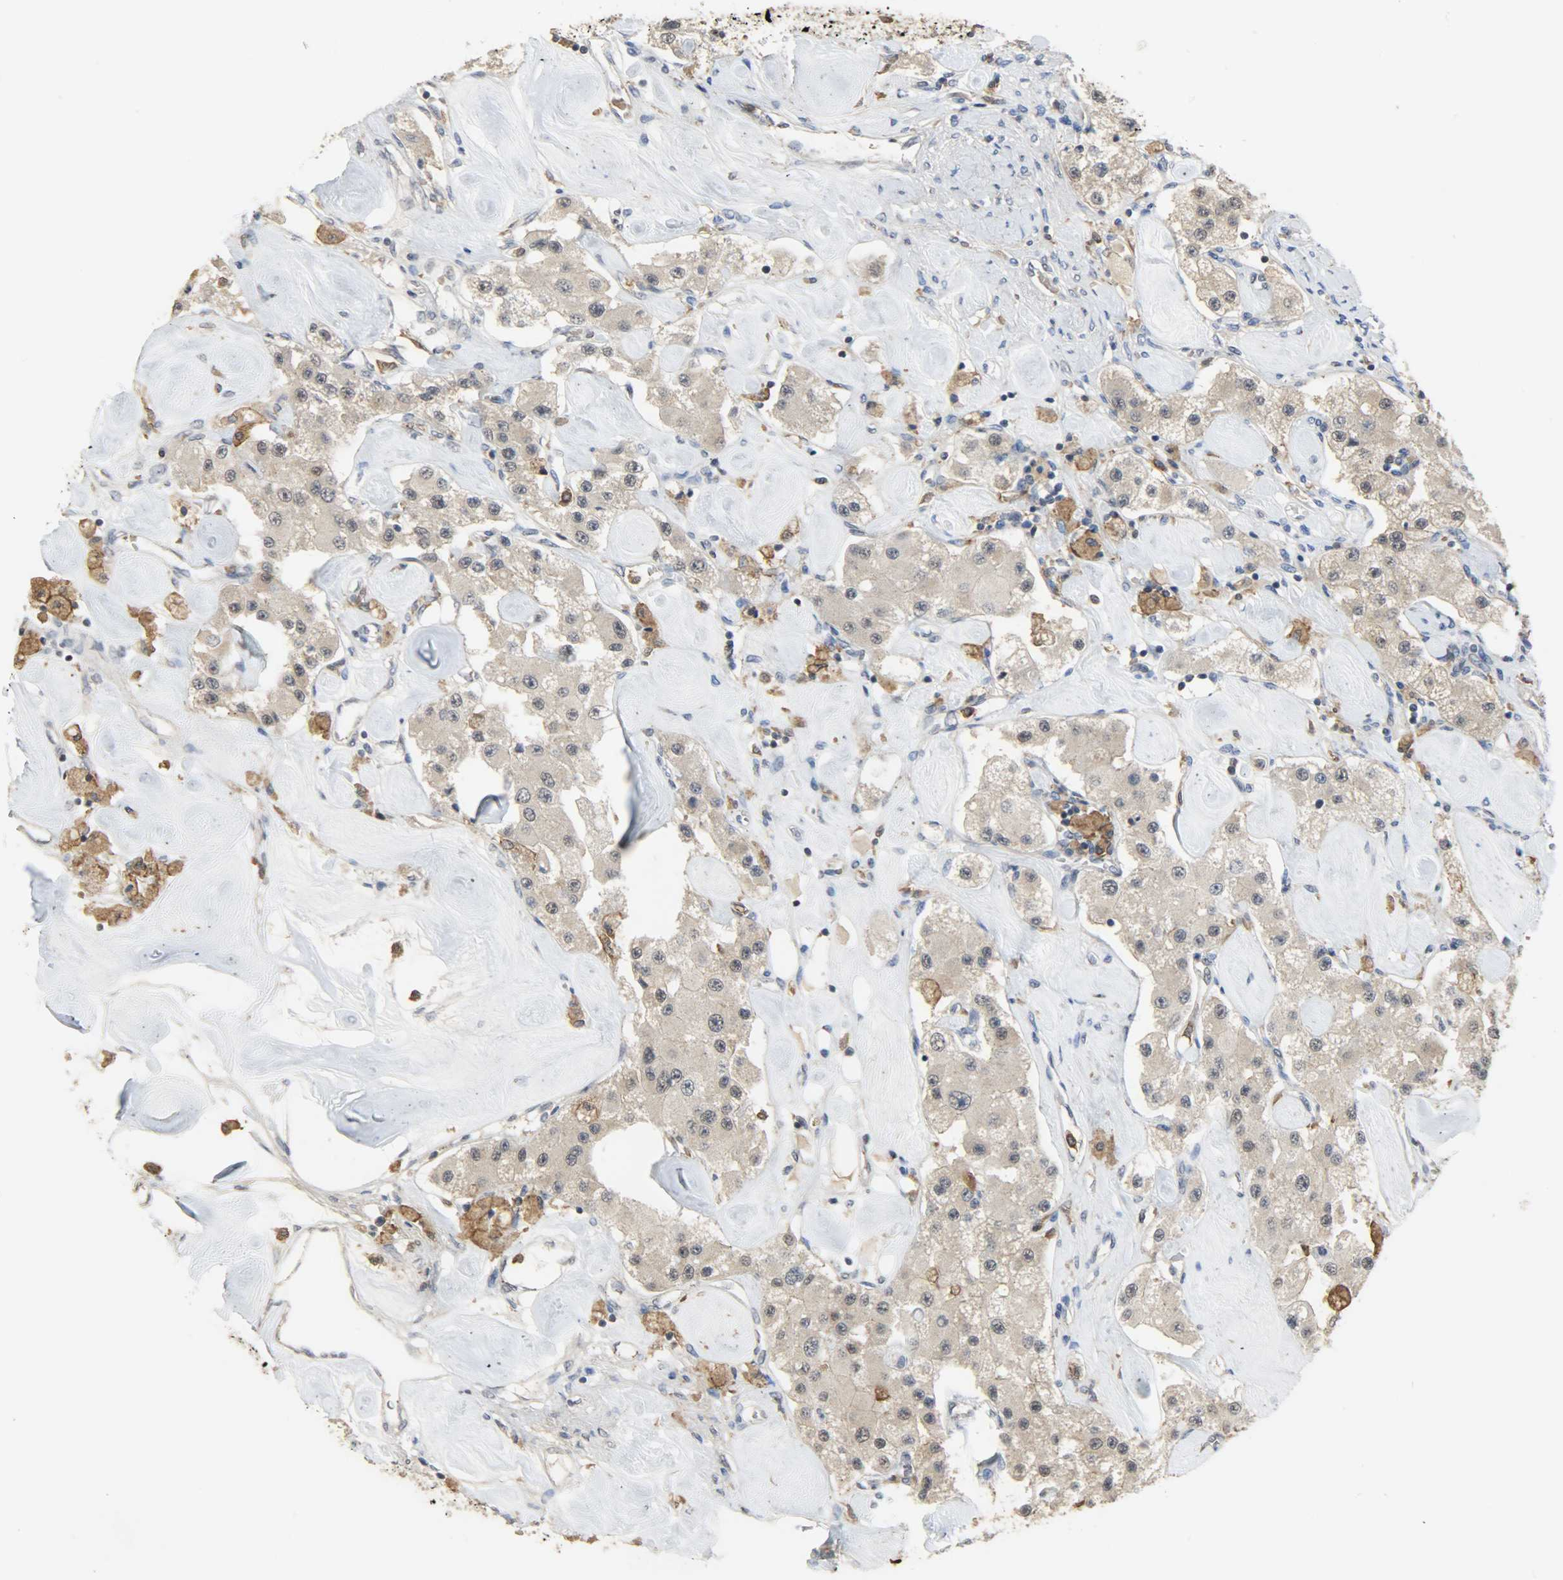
{"staining": {"intensity": "weak", "quantity": "25%-75%", "location": "cytoplasmic/membranous"}, "tissue": "carcinoid", "cell_type": "Tumor cells", "image_type": "cancer", "snomed": [{"axis": "morphology", "description": "Carcinoid, malignant, NOS"}, {"axis": "topography", "description": "Pancreas"}], "caption": "Carcinoid was stained to show a protein in brown. There is low levels of weak cytoplasmic/membranous expression in approximately 25%-75% of tumor cells. (DAB (3,3'-diaminobenzidine) IHC with brightfield microscopy, high magnification).", "gene": "SKAP2", "patient": {"sex": "male", "age": 41}}